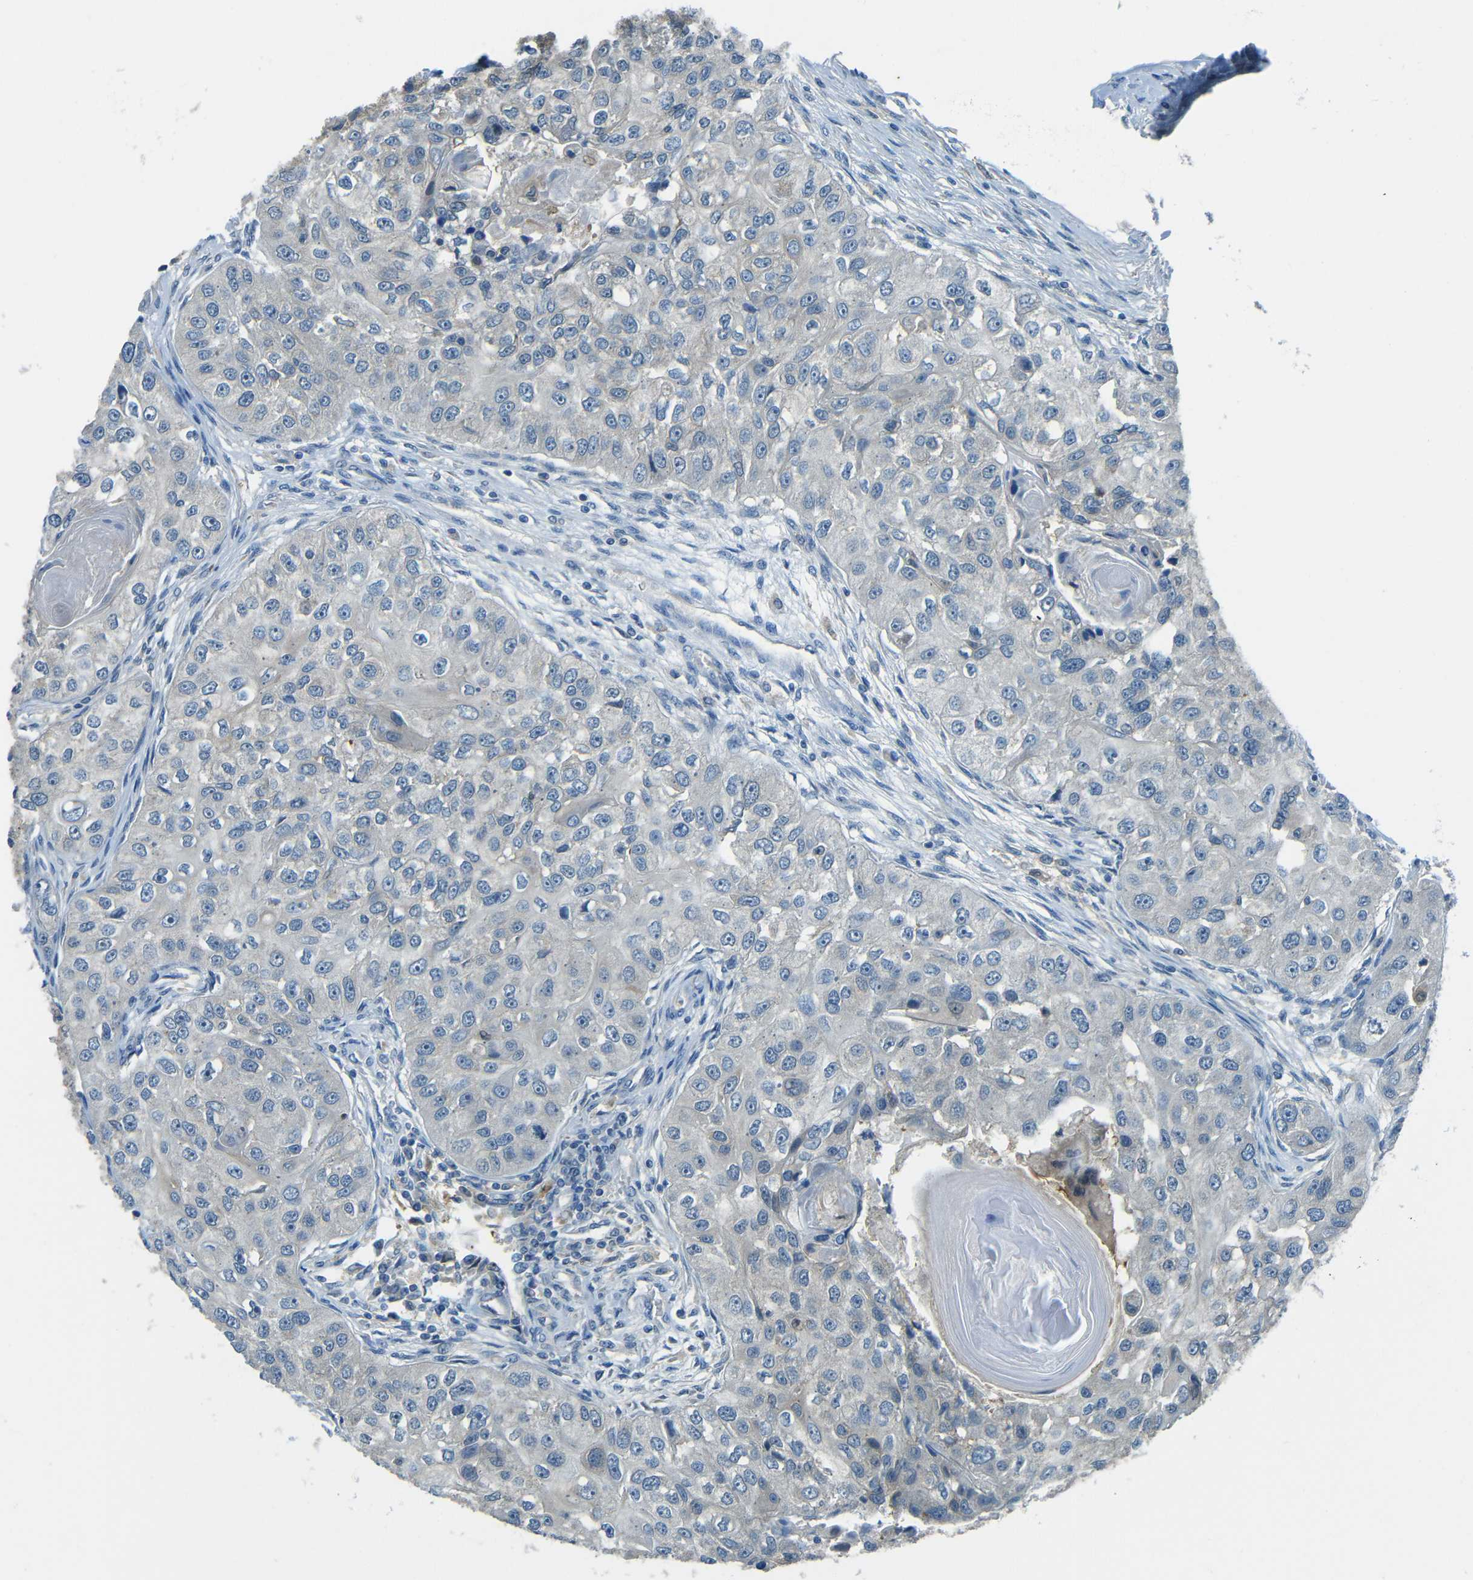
{"staining": {"intensity": "negative", "quantity": "none", "location": "none"}, "tissue": "head and neck cancer", "cell_type": "Tumor cells", "image_type": "cancer", "snomed": [{"axis": "morphology", "description": "Normal tissue, NOS"}, {"axis": "morphology", "description": "Squamous cell carcinoma, NOS"}, {"axis": "topography", "description": "Skeletal muscle"}, {"axis": "topography", "description": "Head-Neck"}], "caption": "Immunohistochemistry (IHC) photomicrograph of head and neck cancer (squamous cell carcinoma) stained for a protein (brown), which shows no positivity in tumor cells.", "gene": "CYP26B1", "patient": {"sex": "male", "age": 51}}